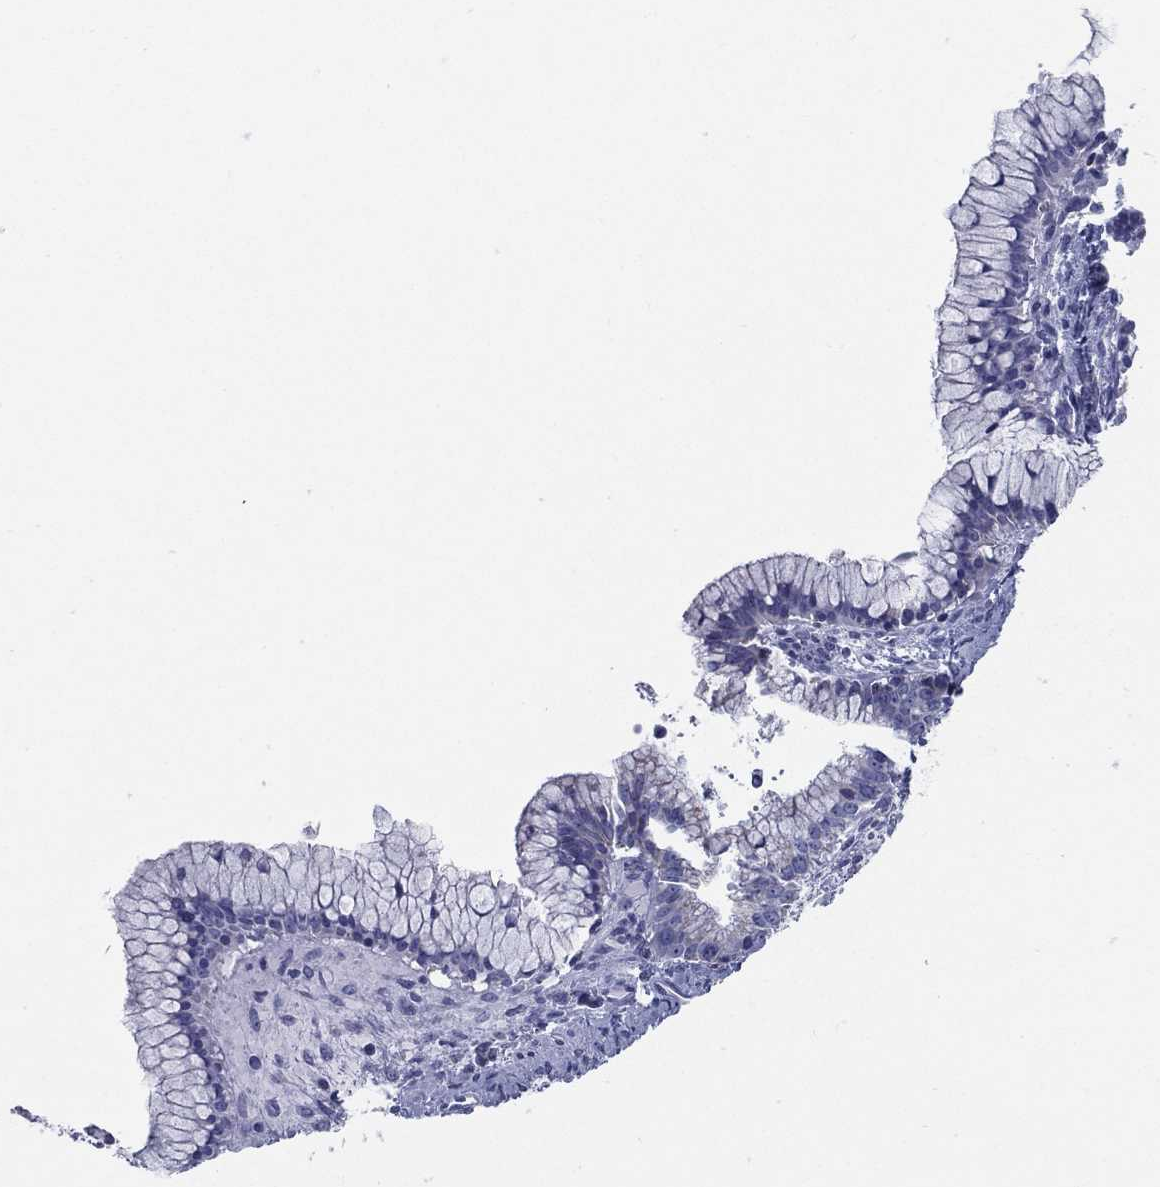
{"staining": {"intensity": "negative", "quantity": "none", "location": "none"}, "tissue": "ovarian cancer", "cell_type": "Tumor cells", "image_type": "cancer", "snomed": [{"axis": "morphology", "description": "Cystadenocarcinoma, mucinous, NOS"}, {"axis": "topography", "description": "Ovary"}], "caption": "Tumor cells are negative for protein expression in human ovarian cancer (mucinous cystadenocarcinoma).", "gene": "SFXN1", "patient": {"sex": "female", "age": 41}}